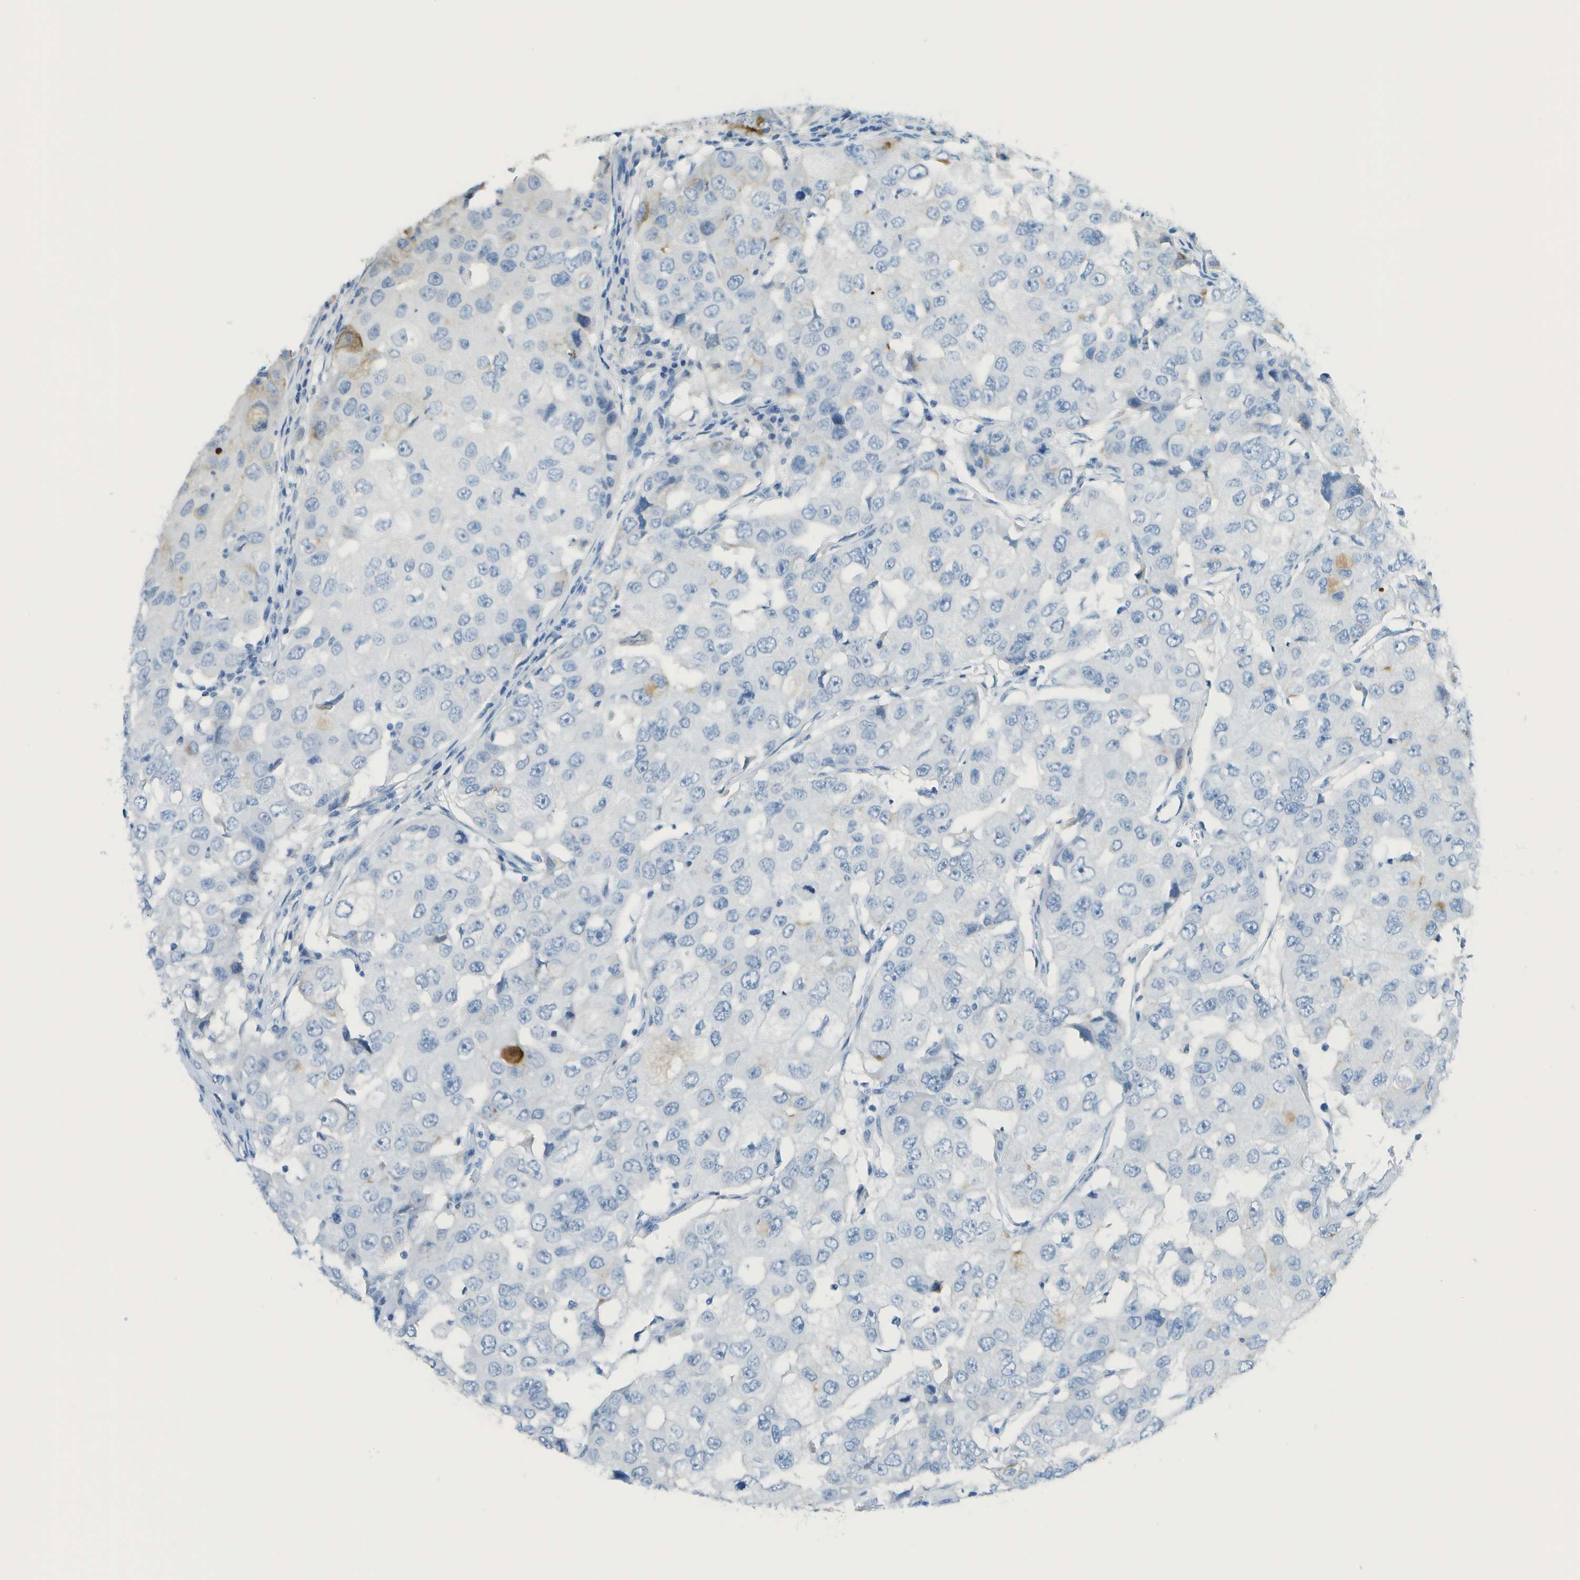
{"staining": {"intensity": "negative", "quantity": "none", "location": "none"}, "tissue": "breast cancer", "cell_type": "Tumor cells", "image_type": "cancer", "snomed": [{"axis": "morphology", "description": "Duct carcinoma"}, {"axis": "topography", "description": "Breast"}], "caption": "Immunohistochemical staining of human breast intraductal carcinoma exhibits no significant staining in tumor cells.", "gene": "C1S", "patient": {"sex": "female", "age": 27}}